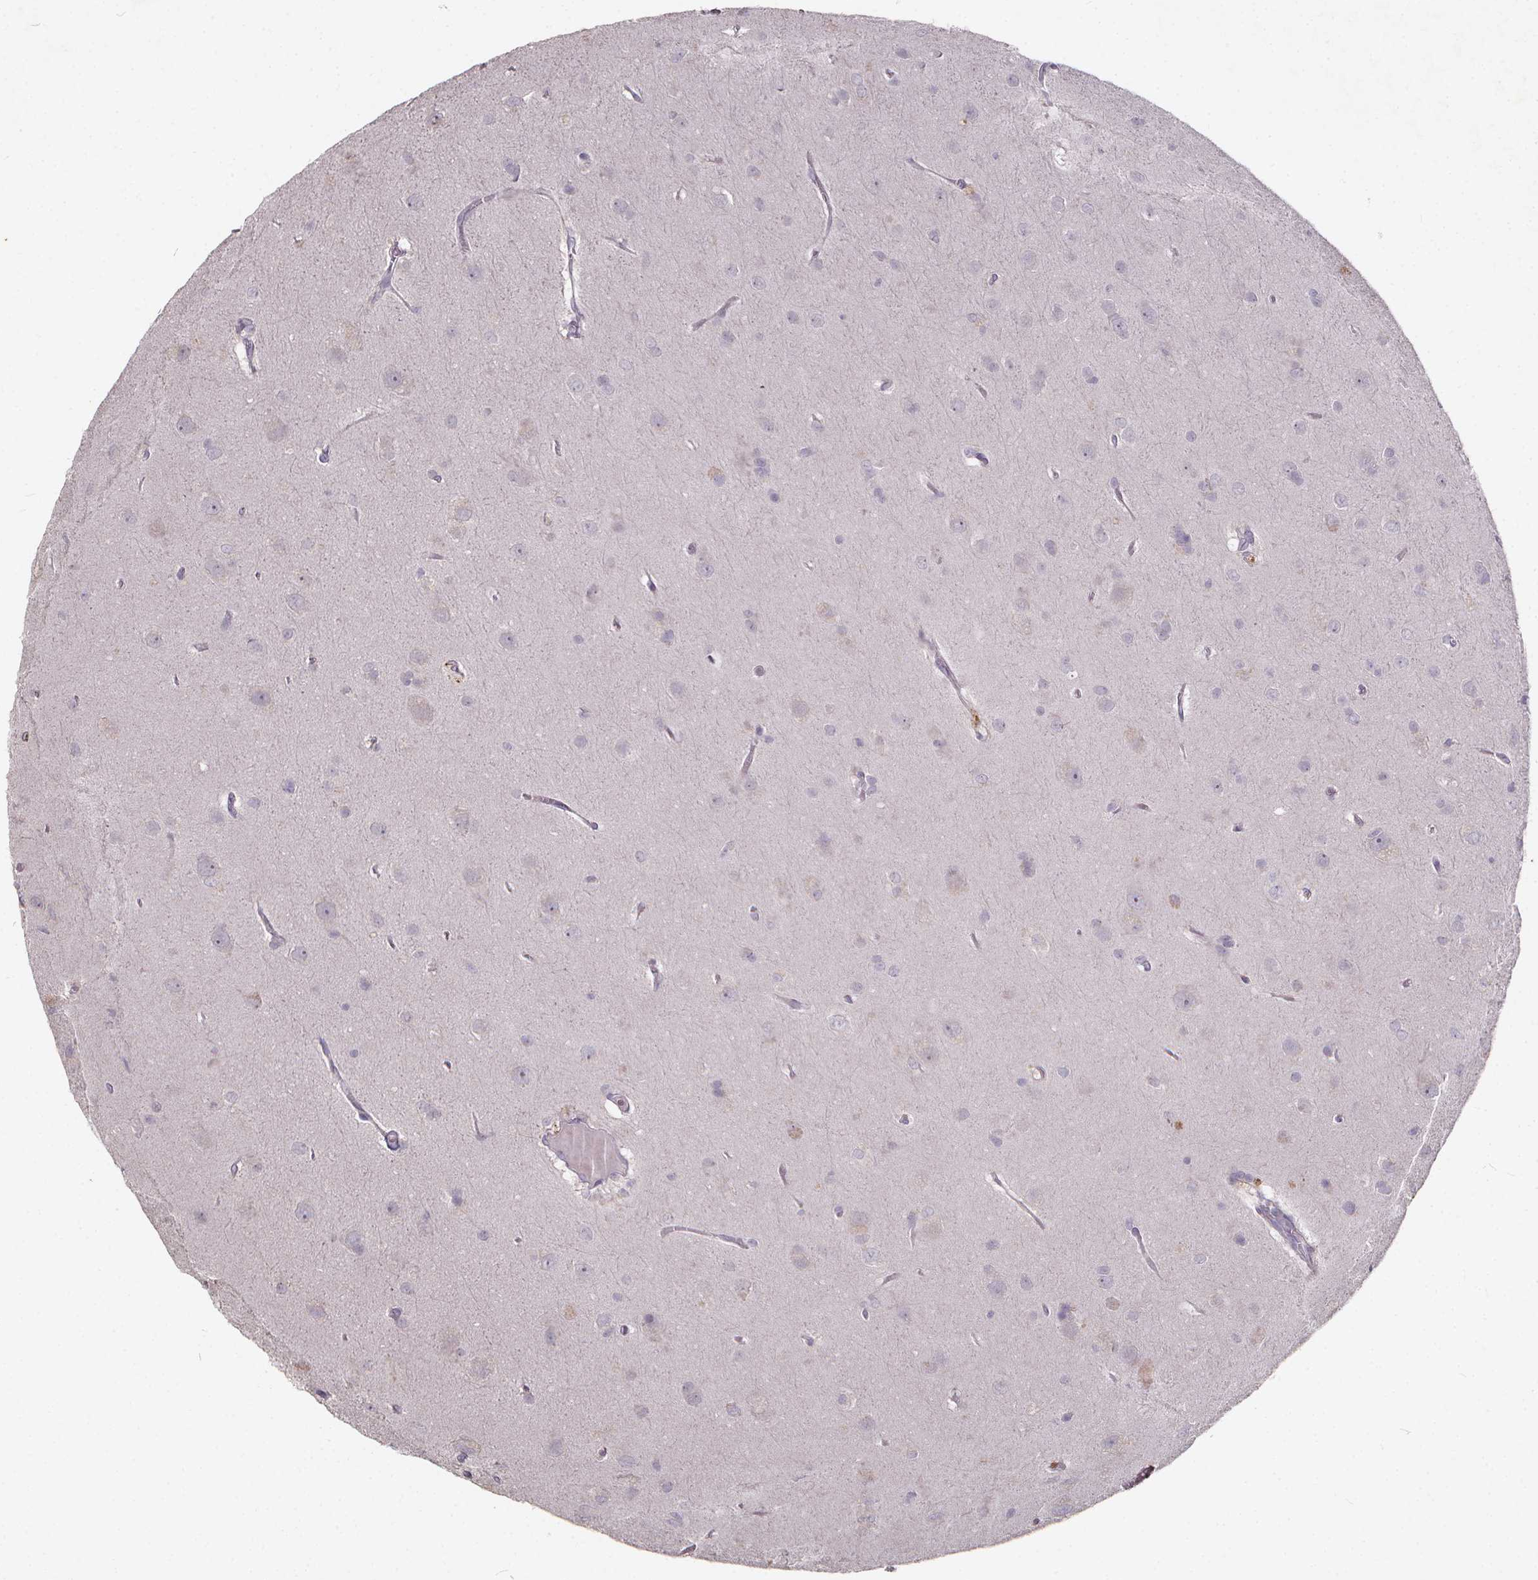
{"staining": {"intensity": "negative", "quantity": "none", "location": "none"}, "tissue": "glioma", "cell_type": "Tumor cells", "image_type": "cancer", "snomed": [{"axis": "morphology", "description": "Glioma, malignant, Low grade"}, {"axis": "topography", "description": "Brain"}], "caption": "The histopathology image reveals no significant expression in tumor cells of malignant glioma (low-grade).", "gene": "TSPAN14", "patient": {"sex": "male", "age": 58}}